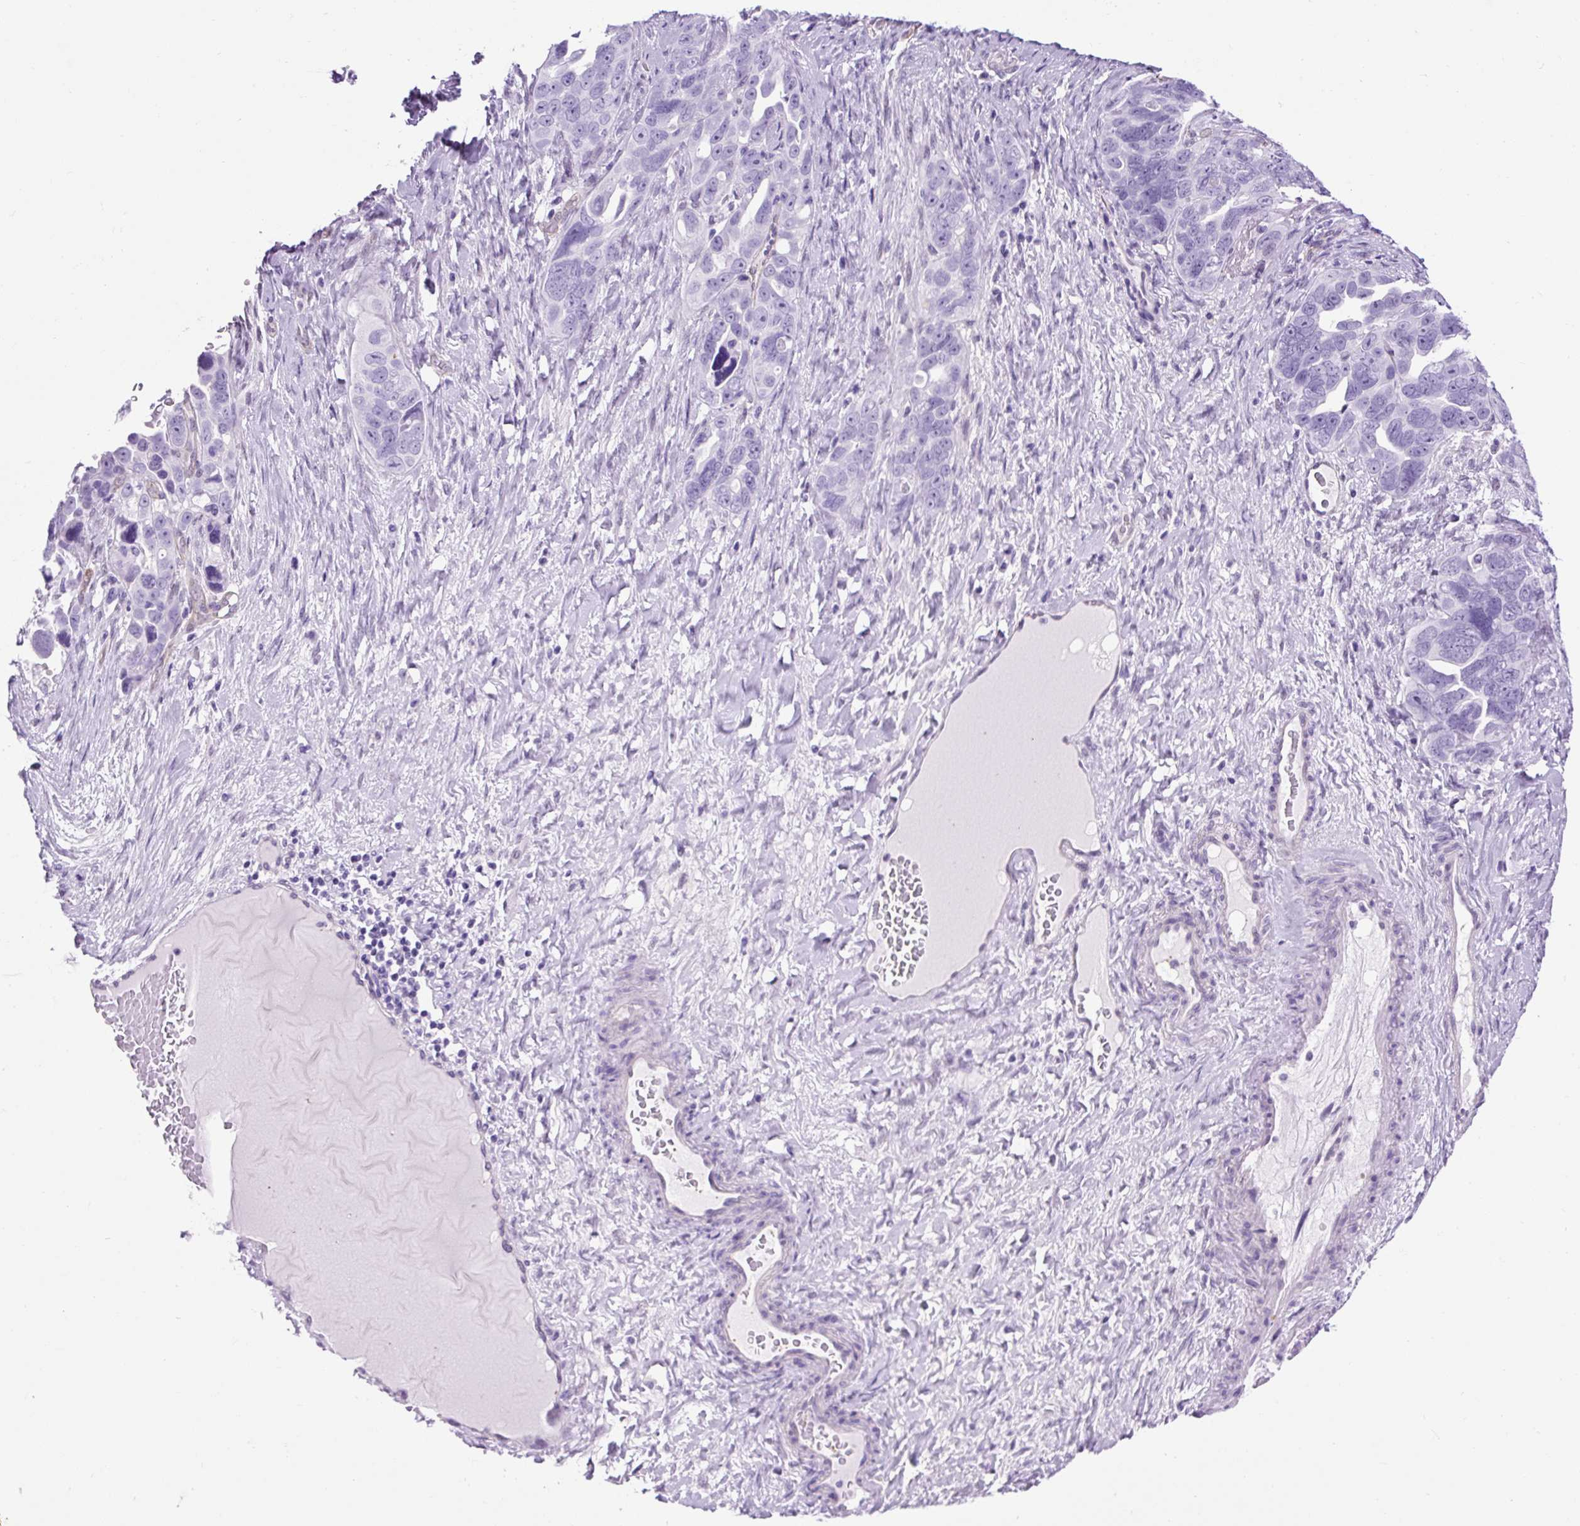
{"staining": {"intensity": "negative", "quantity": "none", "location": "none"}, "tissue": "ovarian cancer", "cell_type": "Tumor cells", "image_type": "cancer", "snomed": [{"axis": "morphology", "description": "Cystadenocarcinoma, serous, NOS"}, {"axis": "topography", "description": "Ovary"}], "caption": "Tumor cells are negative for brown protein staining in ovarian serous cystadenocarcinoma.", "gene": "KRT12", "patient": {"sex": "female", "age": 63}}